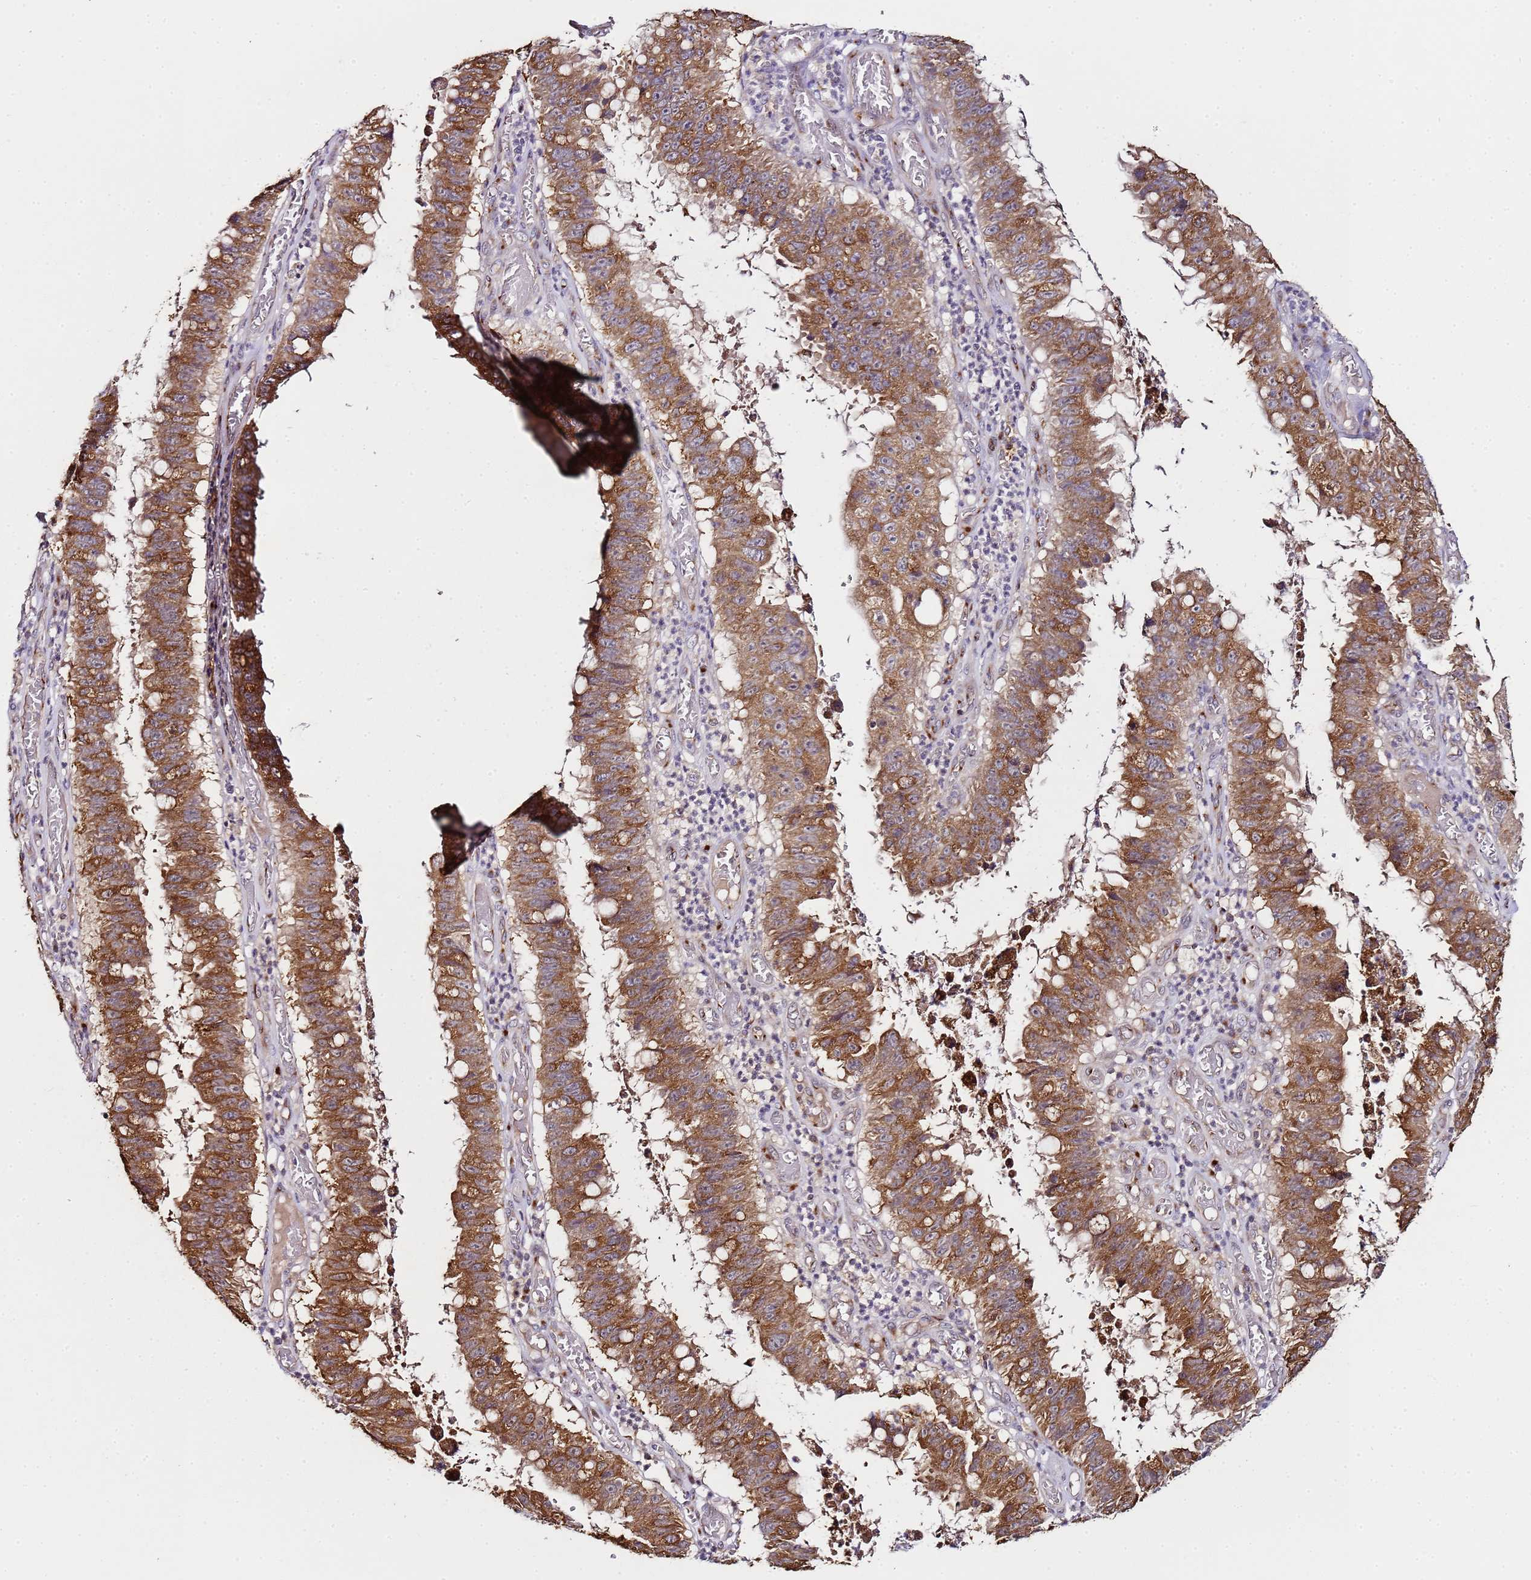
{"staining": {"intensity": "moderate", "quantity": ">75%", "location": "cytoplasmic/membranous"}, "tissue": "stomach cancer", "cell_type": "Tumor cells", "image_type": "cancer", "snomed": [{"axis": "morphology", "description": "Adenocarcinoma, NOS"}, {"axis": "topography", "description": "Stomach"}], "caption": "Protein analysis of stomach adenocarcinoma tissue shows moderate cytoplasmic/membranous expression in approximately >75% of tumor cells. The staining was performed using DAB (3,3'-diaminobenzidine) to visualize the protein expression in brown, while the nuclei were stained in blue with hematoxylin (Magnification: 20x).", "gene": "MRPL49", "patient": {"sex": "male", "age": 59}}